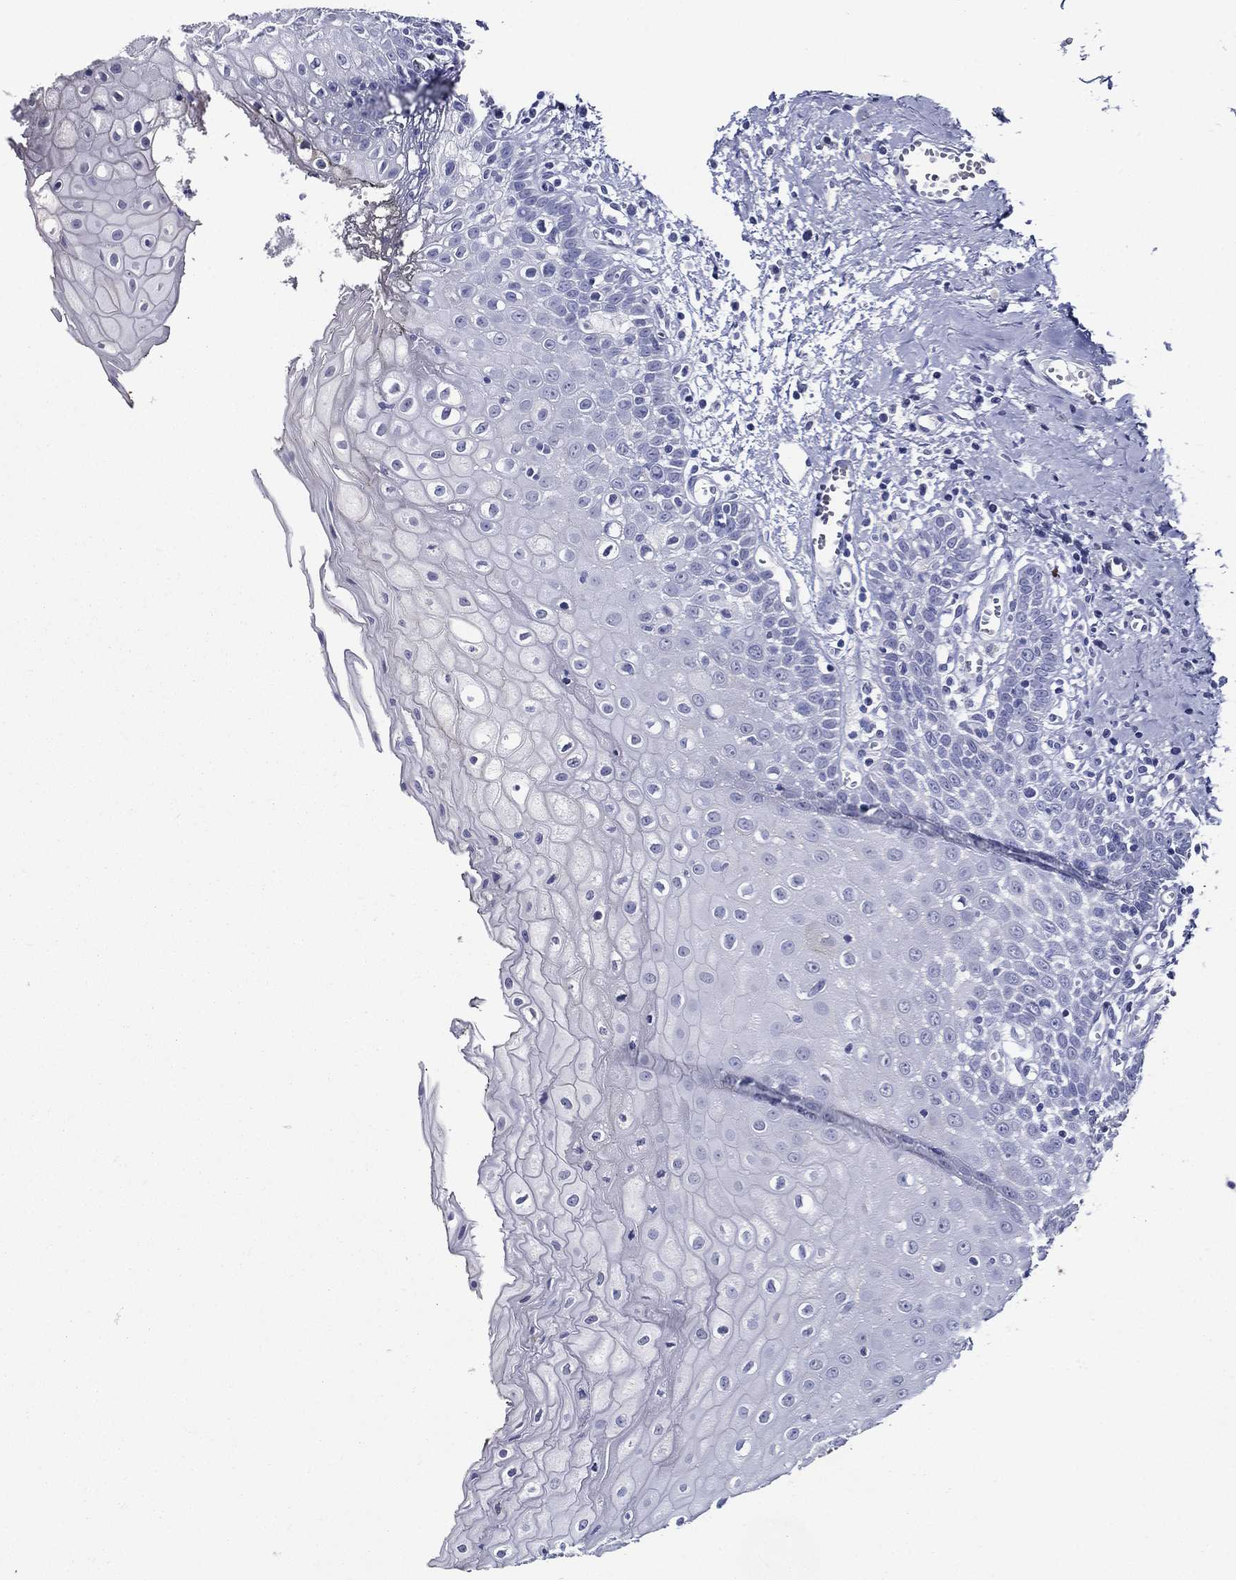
{"staining": {"intensity": "negative", "quantity": "none", "location": "none"}, "tissue": "oral mucosa", "cell_type": "Squamous epithelial cells", "image_type": "normal", "snomed": [{"axis": "morphology", "description": "Normal tissue, NOS"}, {"axis": "morphology", "description": "Squamous cell carcinoma, NOS"}, {"axis": "topography", "description": "Oral tissue"}, {"axis": "topography", "description": "Head-Neck"}], "caption": "Immunohistochemistry of unremarkable human oral mucosa displays no positivity in squamous epithelial cells.", "gene": "ACE2", "patient": {"sex": "female", "age": 74}}